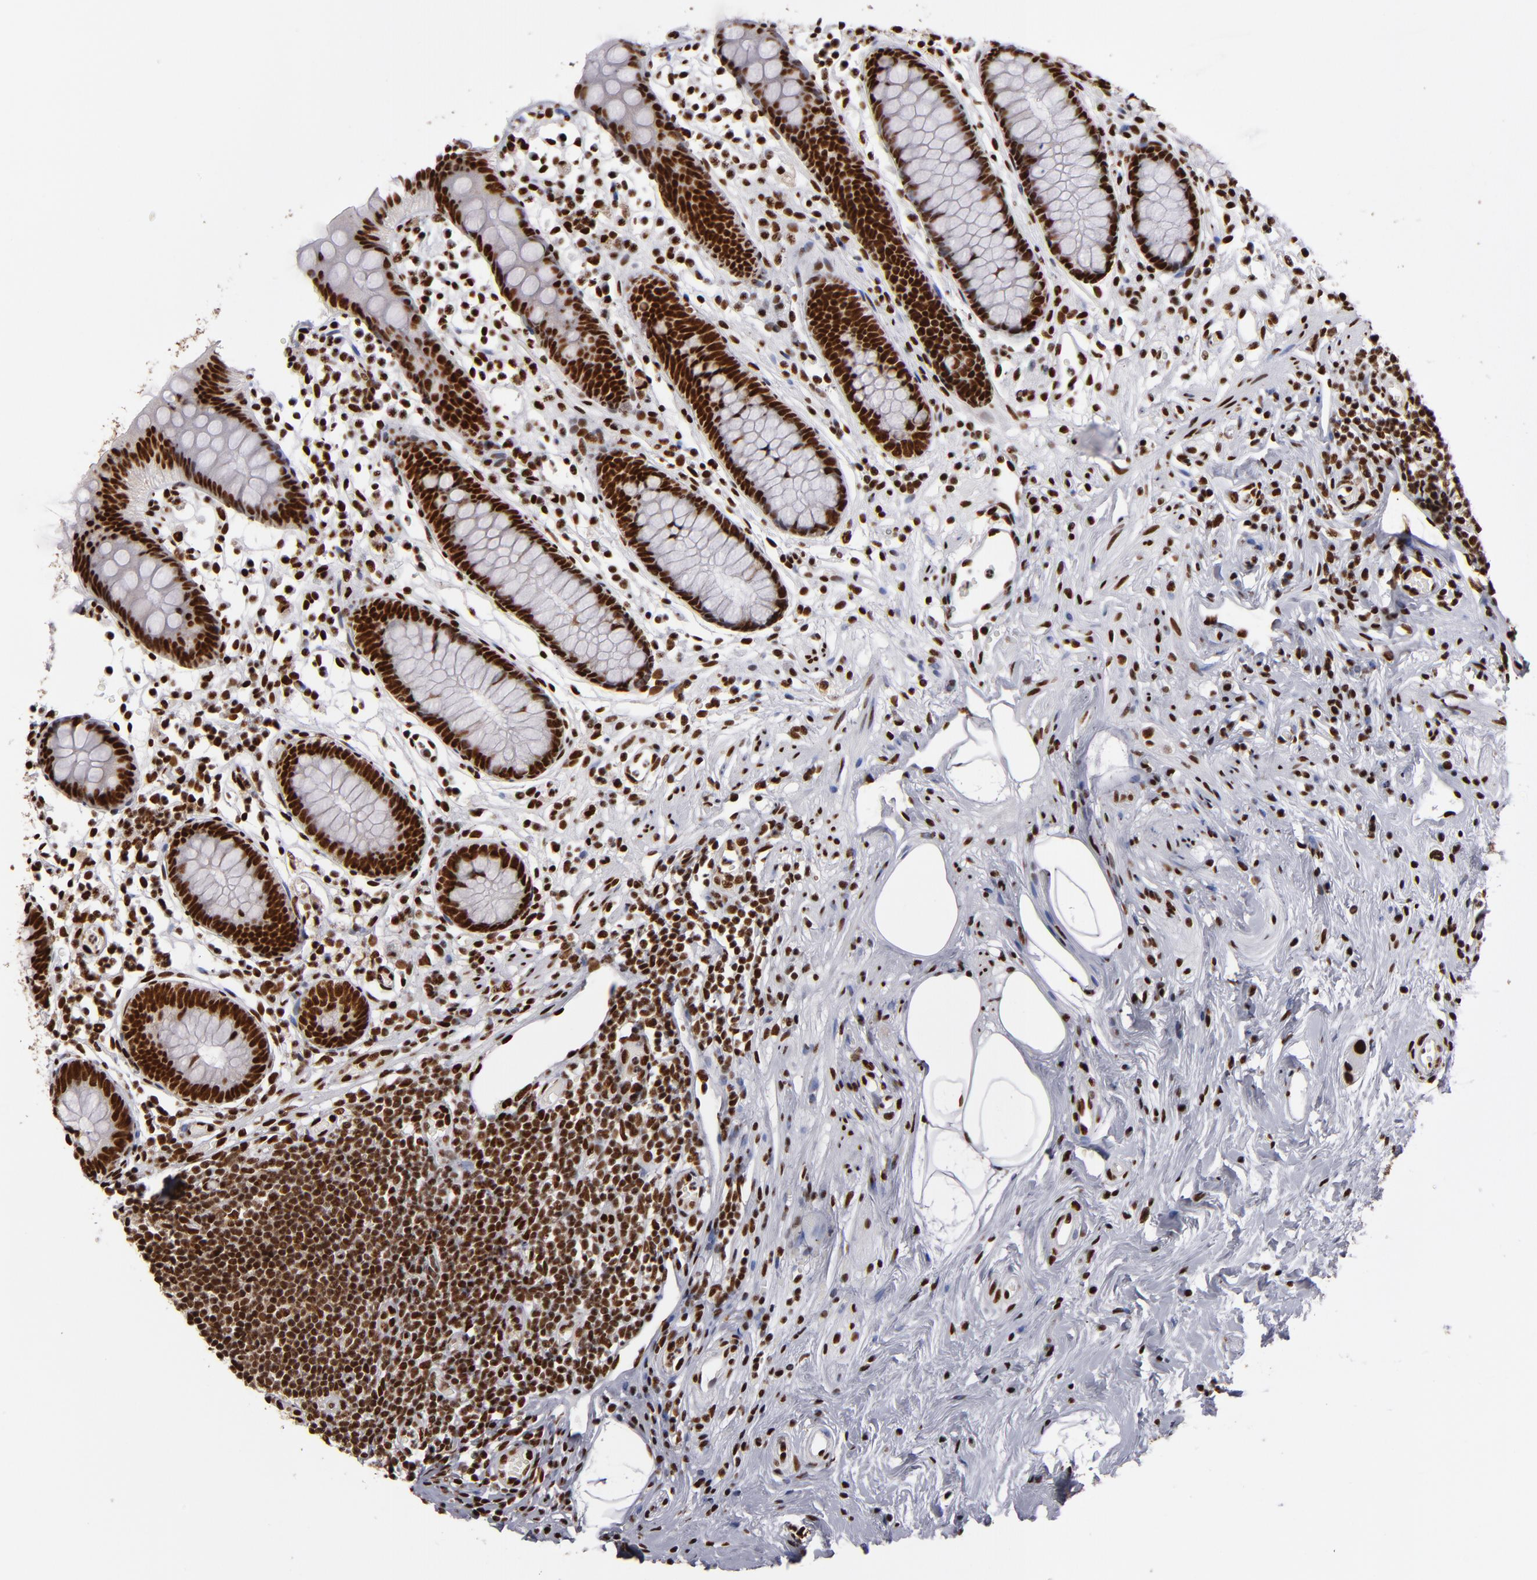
{"staining": {"intensity": "strong", "quantity": ">75%", "location": "nuclear"}, "tissue": "appendix", "cell_type": "Glandular cells", "image_type": "normal", "snomed": [{"axis": "morphology", "description": "Normal tissue, NOS"}, {"axis": "topography", "description": "Appendix"}], "caption": "Approximately >75% of glandular cells in benign appendix demonstrate strong nuclear protein expression as visualized by brown immunohistochemical staining.", "gene": "MRE11", "patient": {"sex": "male", "age": 38}}